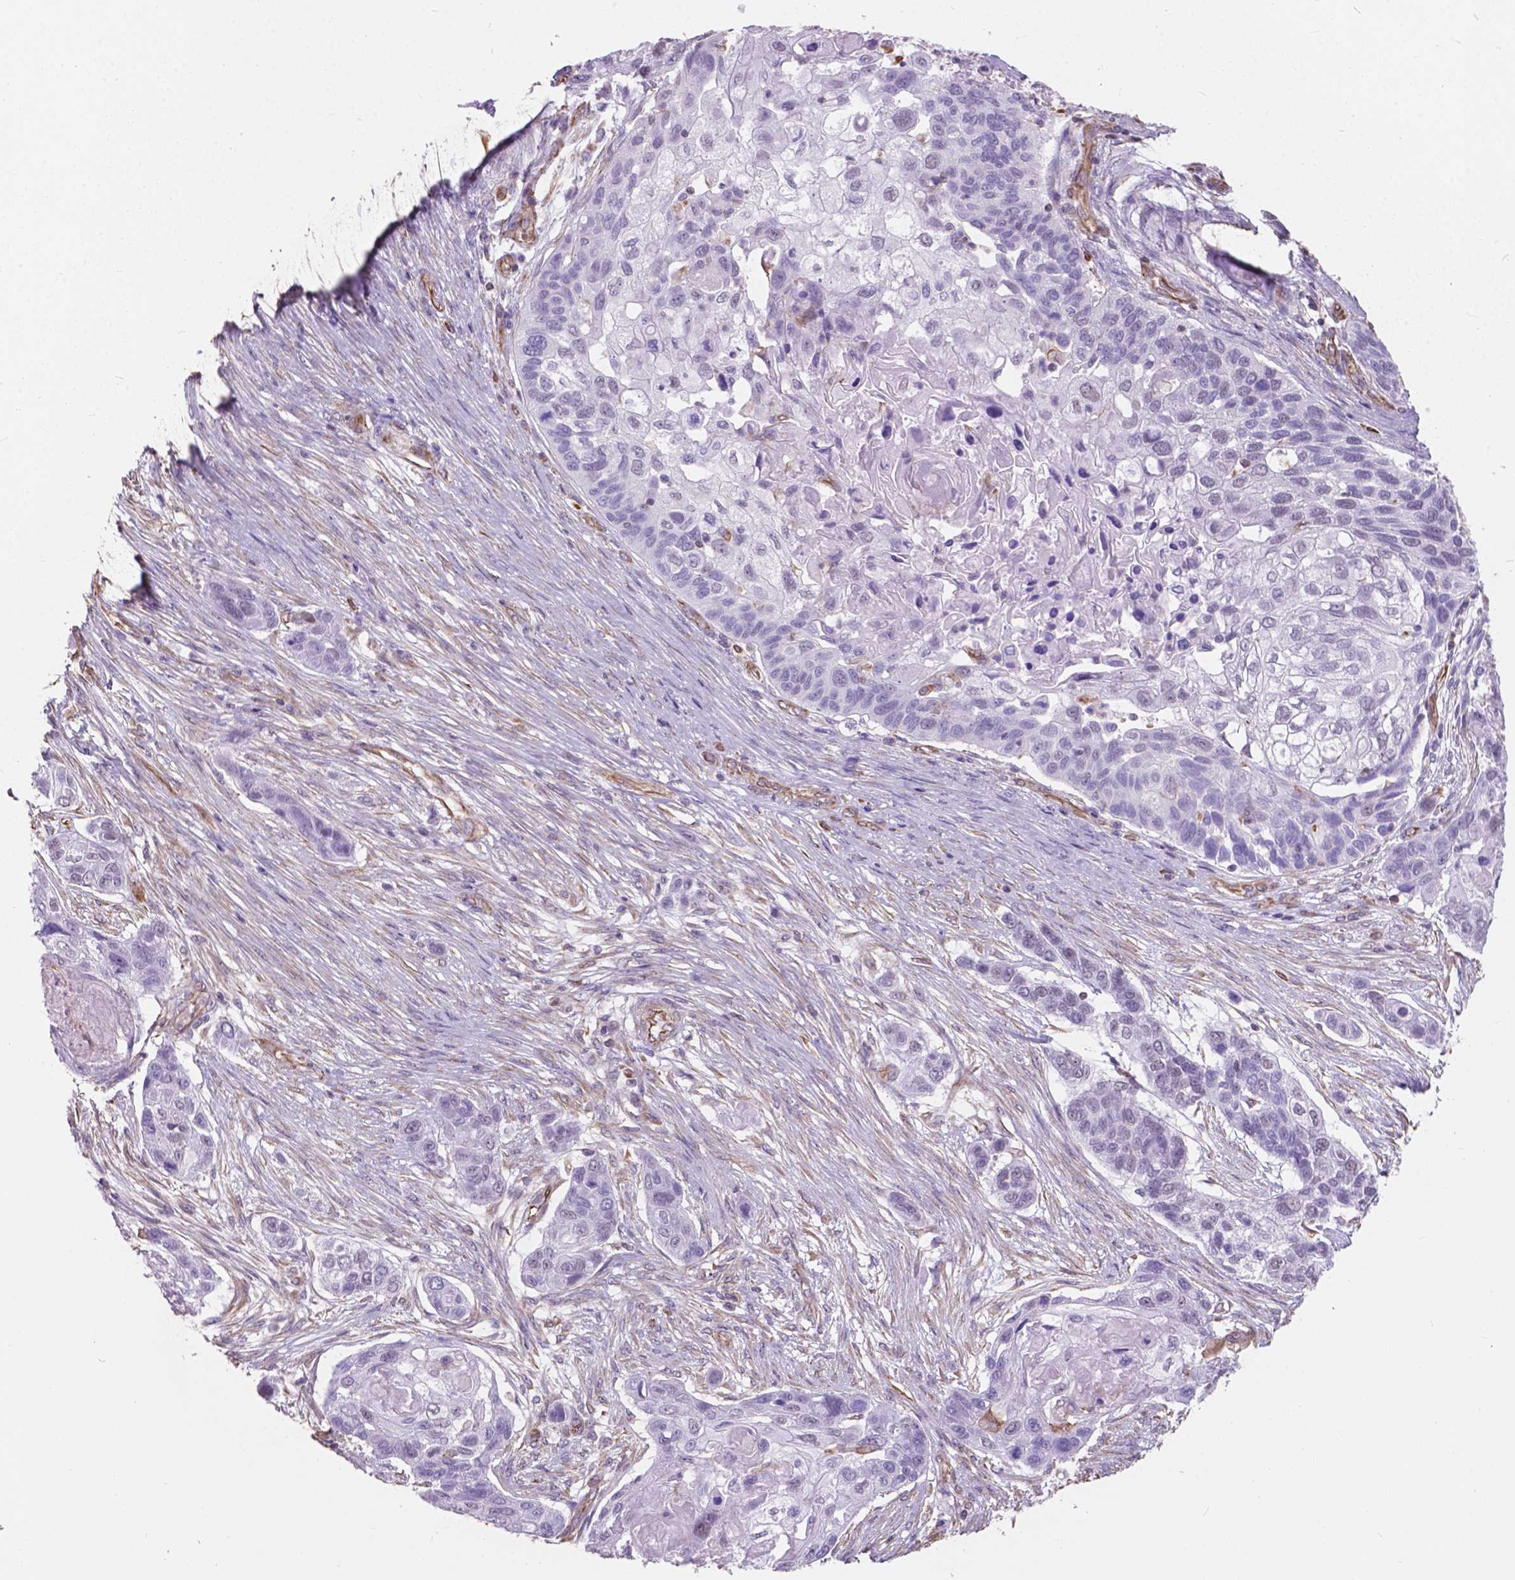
{"staining": {"intensity": "negative", "quantity": "none", "location": "none"}, "tissue": "lung cancer", "cell_type": "Tumor cells", "image_type": "cancer", "snomed": [{"axis": "morphology", "description": "Squamous cell carcinoma, NOS"}, {"axis": "topography", "description": "Lung"}], "caption": "The image demonstrates no staining of tumor cells in squamous cell carcinoma (lung).", "gene": "AMOT", "patient": {"sex": "male", "age": 69}}